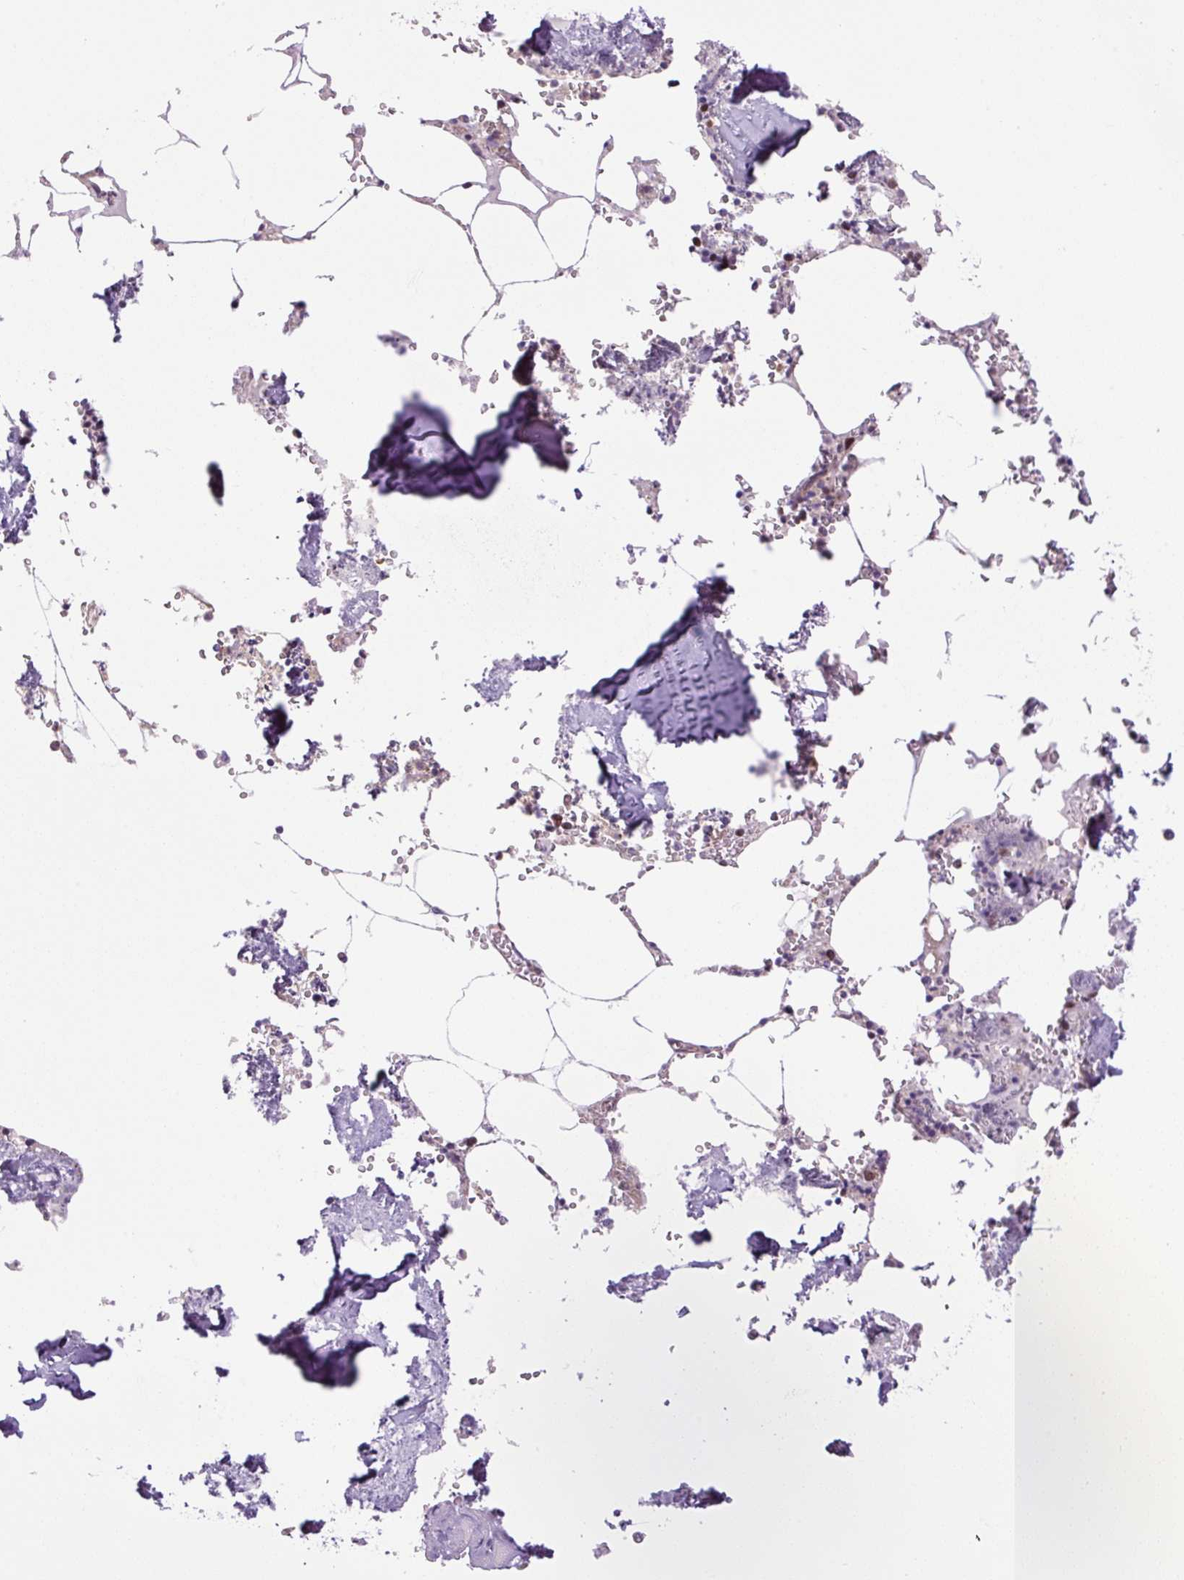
{"staining": {"intensity": "moderate", "quantity": "<25%", "location": "nuclear"}, "tissue": "bone marrow", "cell_type": "Hematopoietic cells", "image_type": "normal", "snomed": [{"axis": "morphology", "description": "Normal tissue, NOS"}, {"axis": "topography", "description": "Bone marrow"}], "caption": "The image displays immunohistochemical staining of normal bone marrow. There is moderate nuclear positivity is present in about <25% of hematopoietic cells. (IHC, brightfield microscopy, high magnification).", "gene": "KIFC1", "patient": {"sex": "male", "age": 54}}